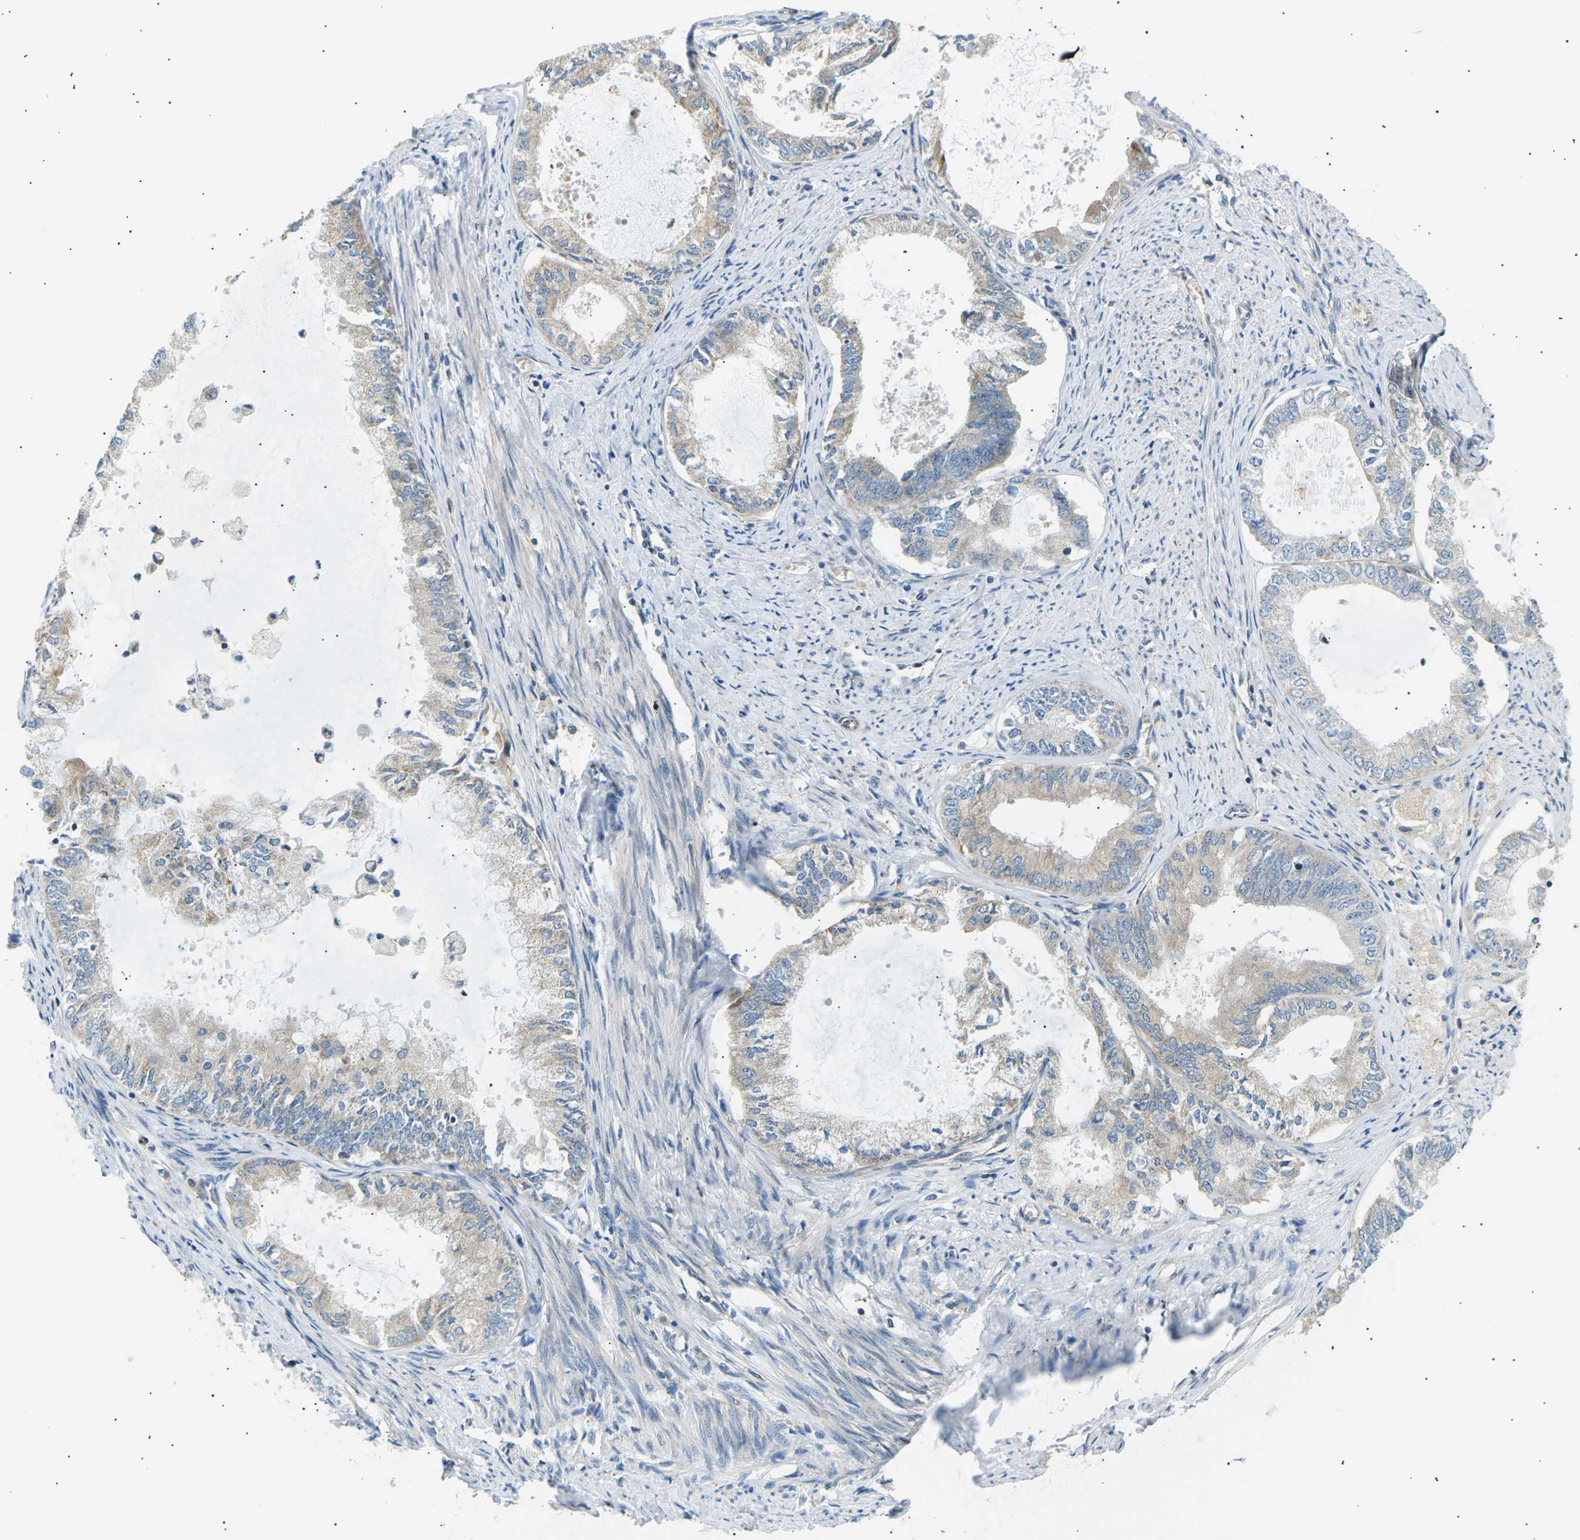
{"staining": {"intensity": "weak", "quantity": "25%-75%", "location": "cytoplasmic/membranous"}, "tissue": "endometrial cancer", "cell_type": "Tumor cells", "image_type": "cancer", "snomed": [{"axis": "morphology", "description": "Adenocarcinoma, NOS"}, {"axis": "topography", "description": "Endometrium"}], "caption": "The immunohistochemical stain highlights weak cytoplasmic/membranous staining in tumor cells of endometrial cancer (adenocarcinoma) tissue.", "gene": "TBC1D8", "patient": {"sex": "female", "age": 86}}